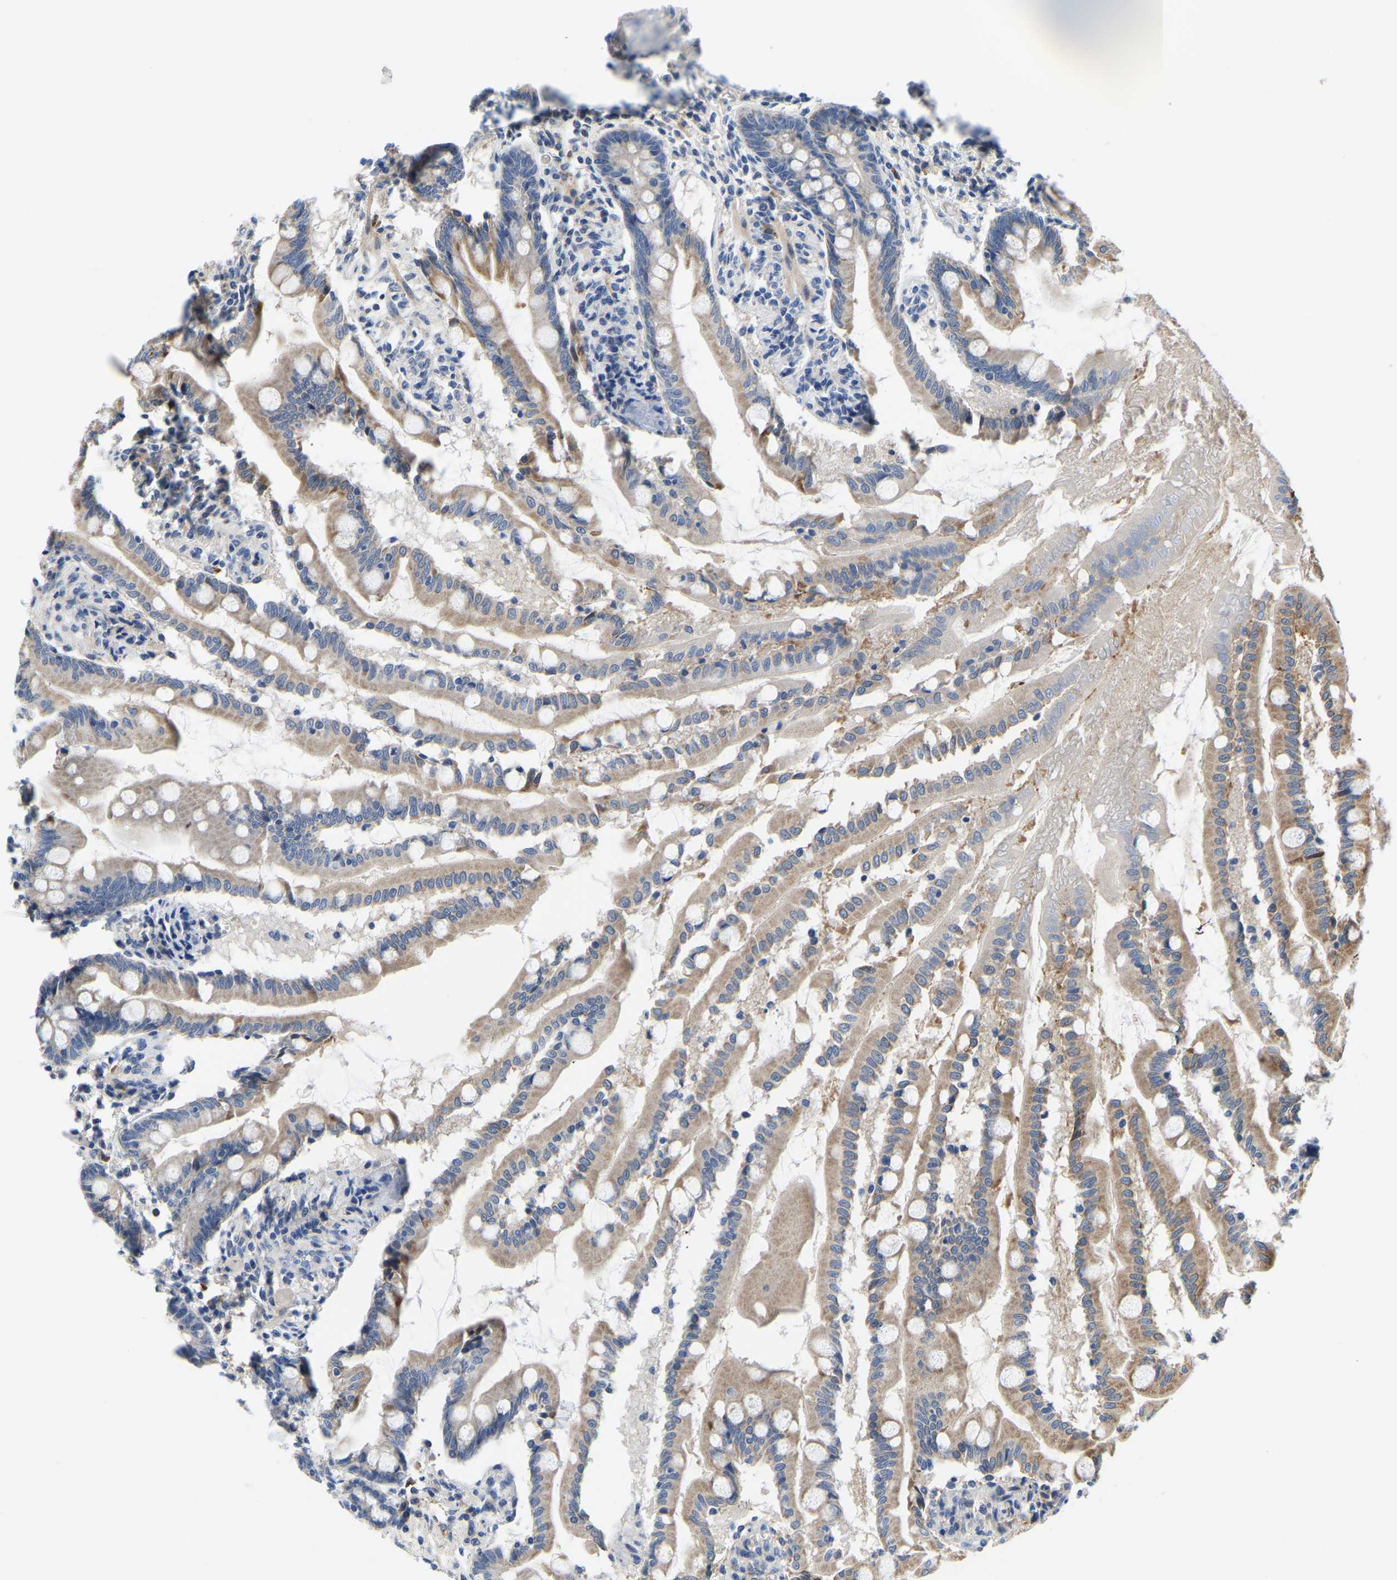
{"staining": {"intensity": "moderate", "quantity": "25%-75%", "location": "cytoplasmic/membranous"}, "tissue": "small intestine", "cell_type": "Glandular cells", "image_type": "normal", "snomed": [{"axis": "morphology", "description": "Normal tissue, NOS"}, {"axis": "topography", "description": "Small intestine"}], "caption": "A histopathology image showing moderate cytoplasmic/membranous positivity in about 25%-75% of glandular cells in benign small intestine, as visualized by brown immunohistochemical staining.", "gene": "LIAS", "patient": {"sex": "female", "age": 56}}